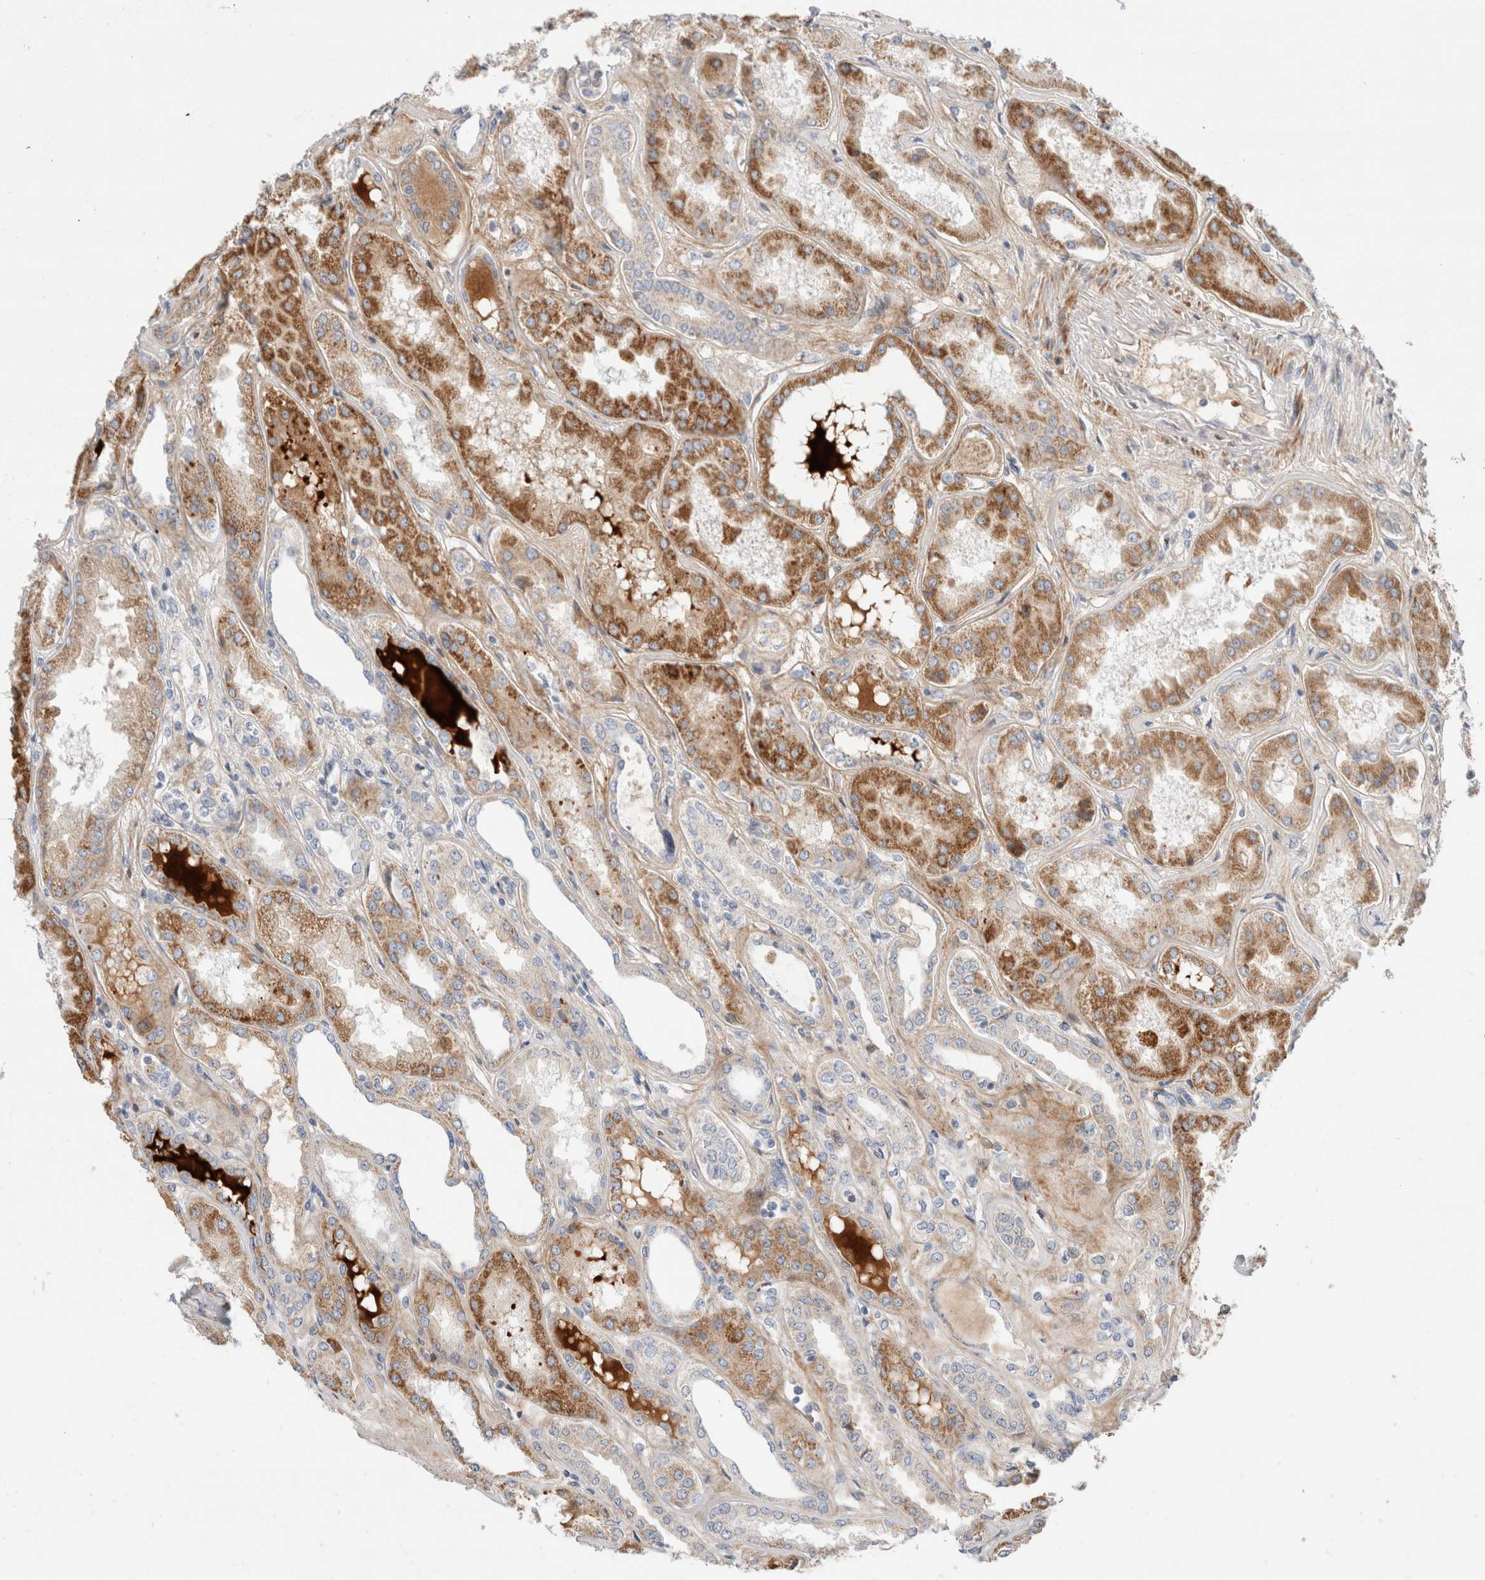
{"staining": {"intensity": "moderate", "quantity": "<25%", "location": "cytoplasmic/membranous"}, "tissue": "kidney", "cell_type": "Cells in glomeruli", "image_type": "normal", "snomed": [{"axis": "morphology", "description": "Normal tissue, NOS"}, {"axis": "topography", "description": "Kidney"}], "caption": "This histopathology image shows IHC staining of normal human kidney, with low moderate cytoplasmic/membranous staining in approximately <25% of cells in glomeruli.", "gene": "ECHDC2", "patient": {"sex": "female", "age": 56}}